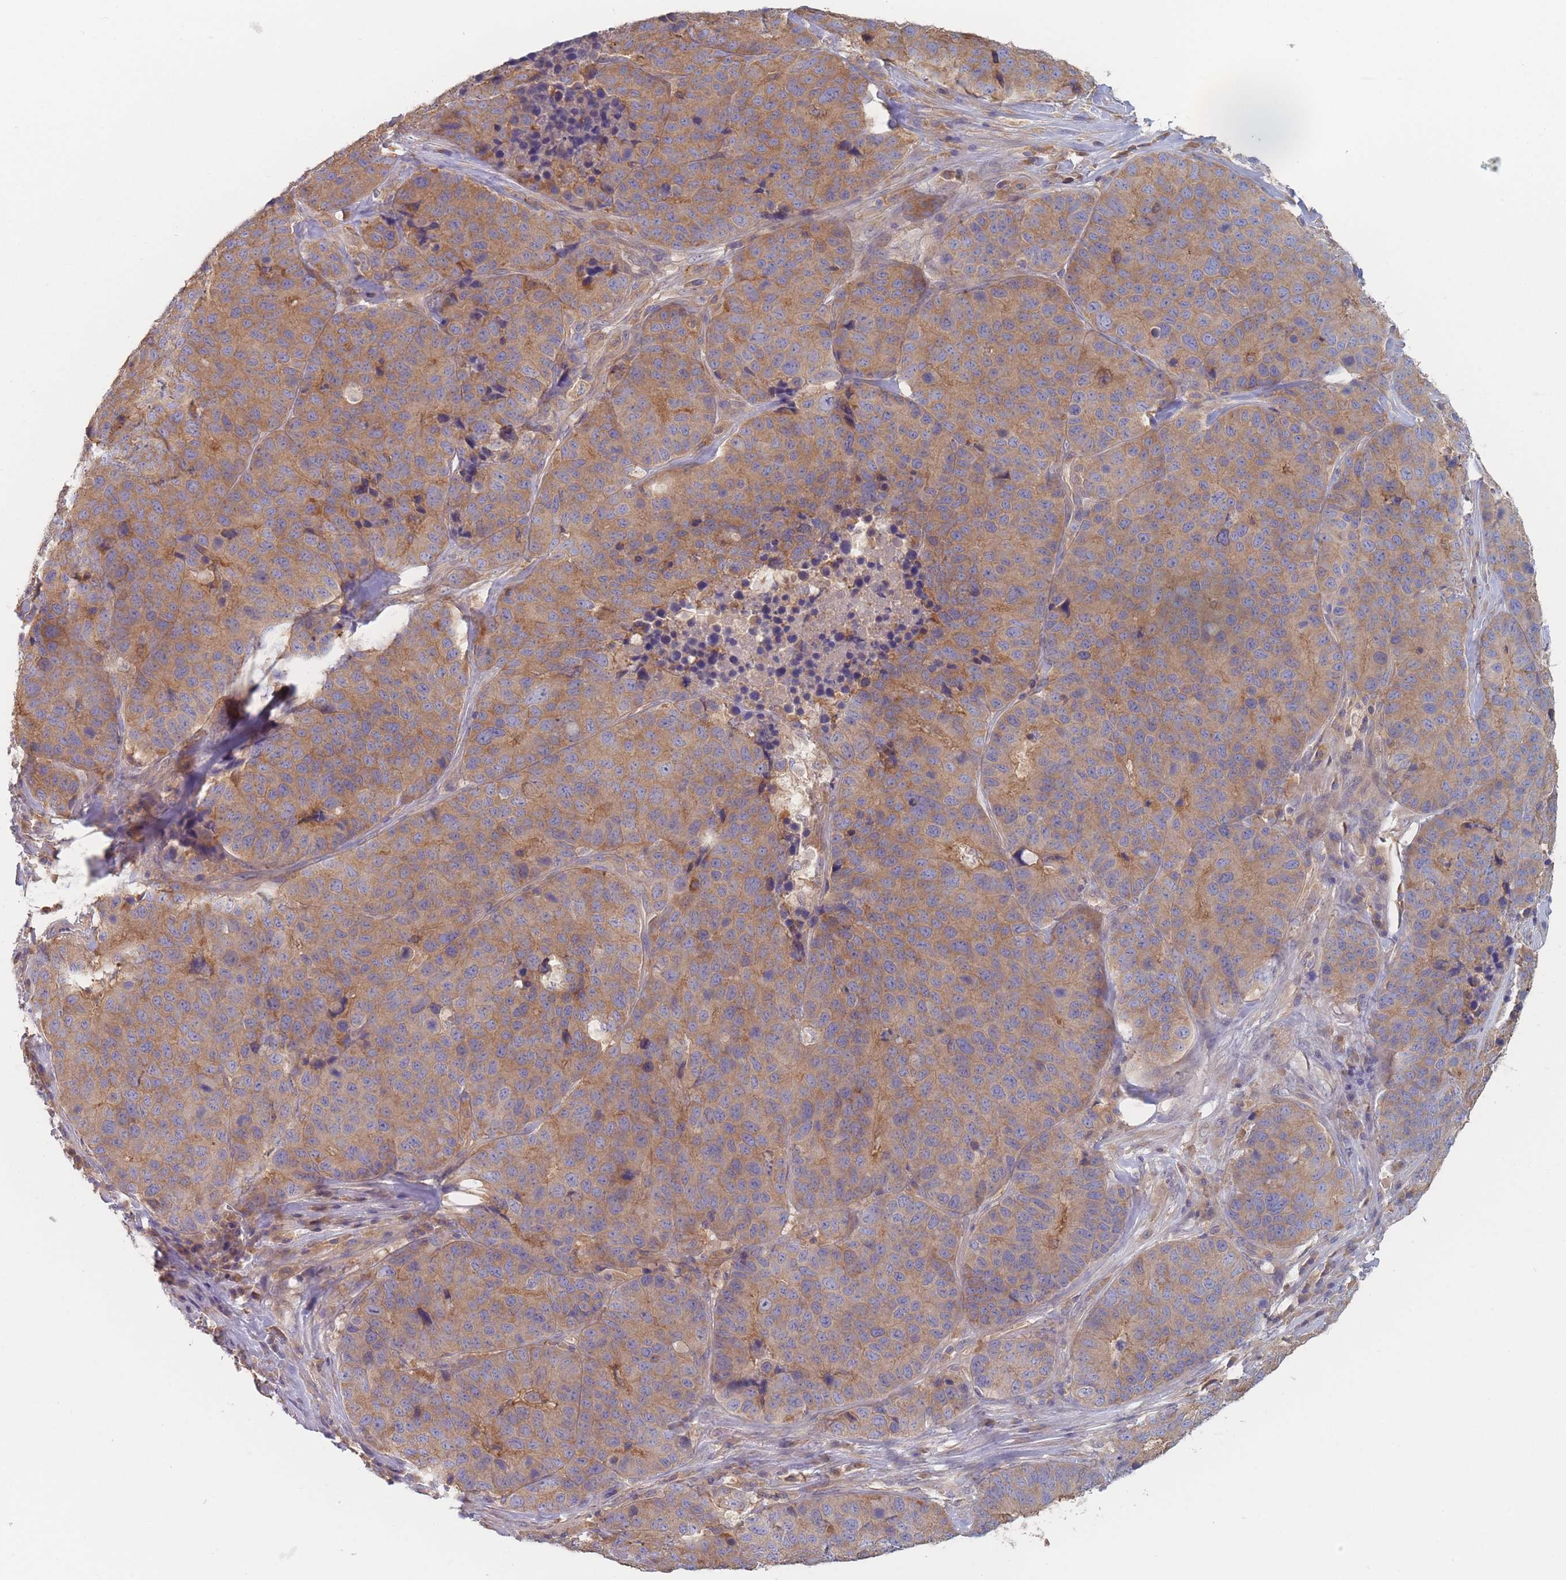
{"staining": {"intensity": "moderate", "quantity": ">75%", "location": "cytoplasmic/membranous"}, "tissue": "stomach cancer", "cell_type": "Tumor cells", "image_type": "cancer", "snomed": [{"axis": "morphology", "description": "Adenocarcinoma, NOS"}, {"axis": "topography", "description": "Stomach"}], "caption": "Moderate cytoplasmic/membranous positivity for a protein is appreciated in approximately >75% of tumor cells of stomach cancer using IHC.", "gene": "EFCC1", "patient": {"sex": "male", "age": 71}}